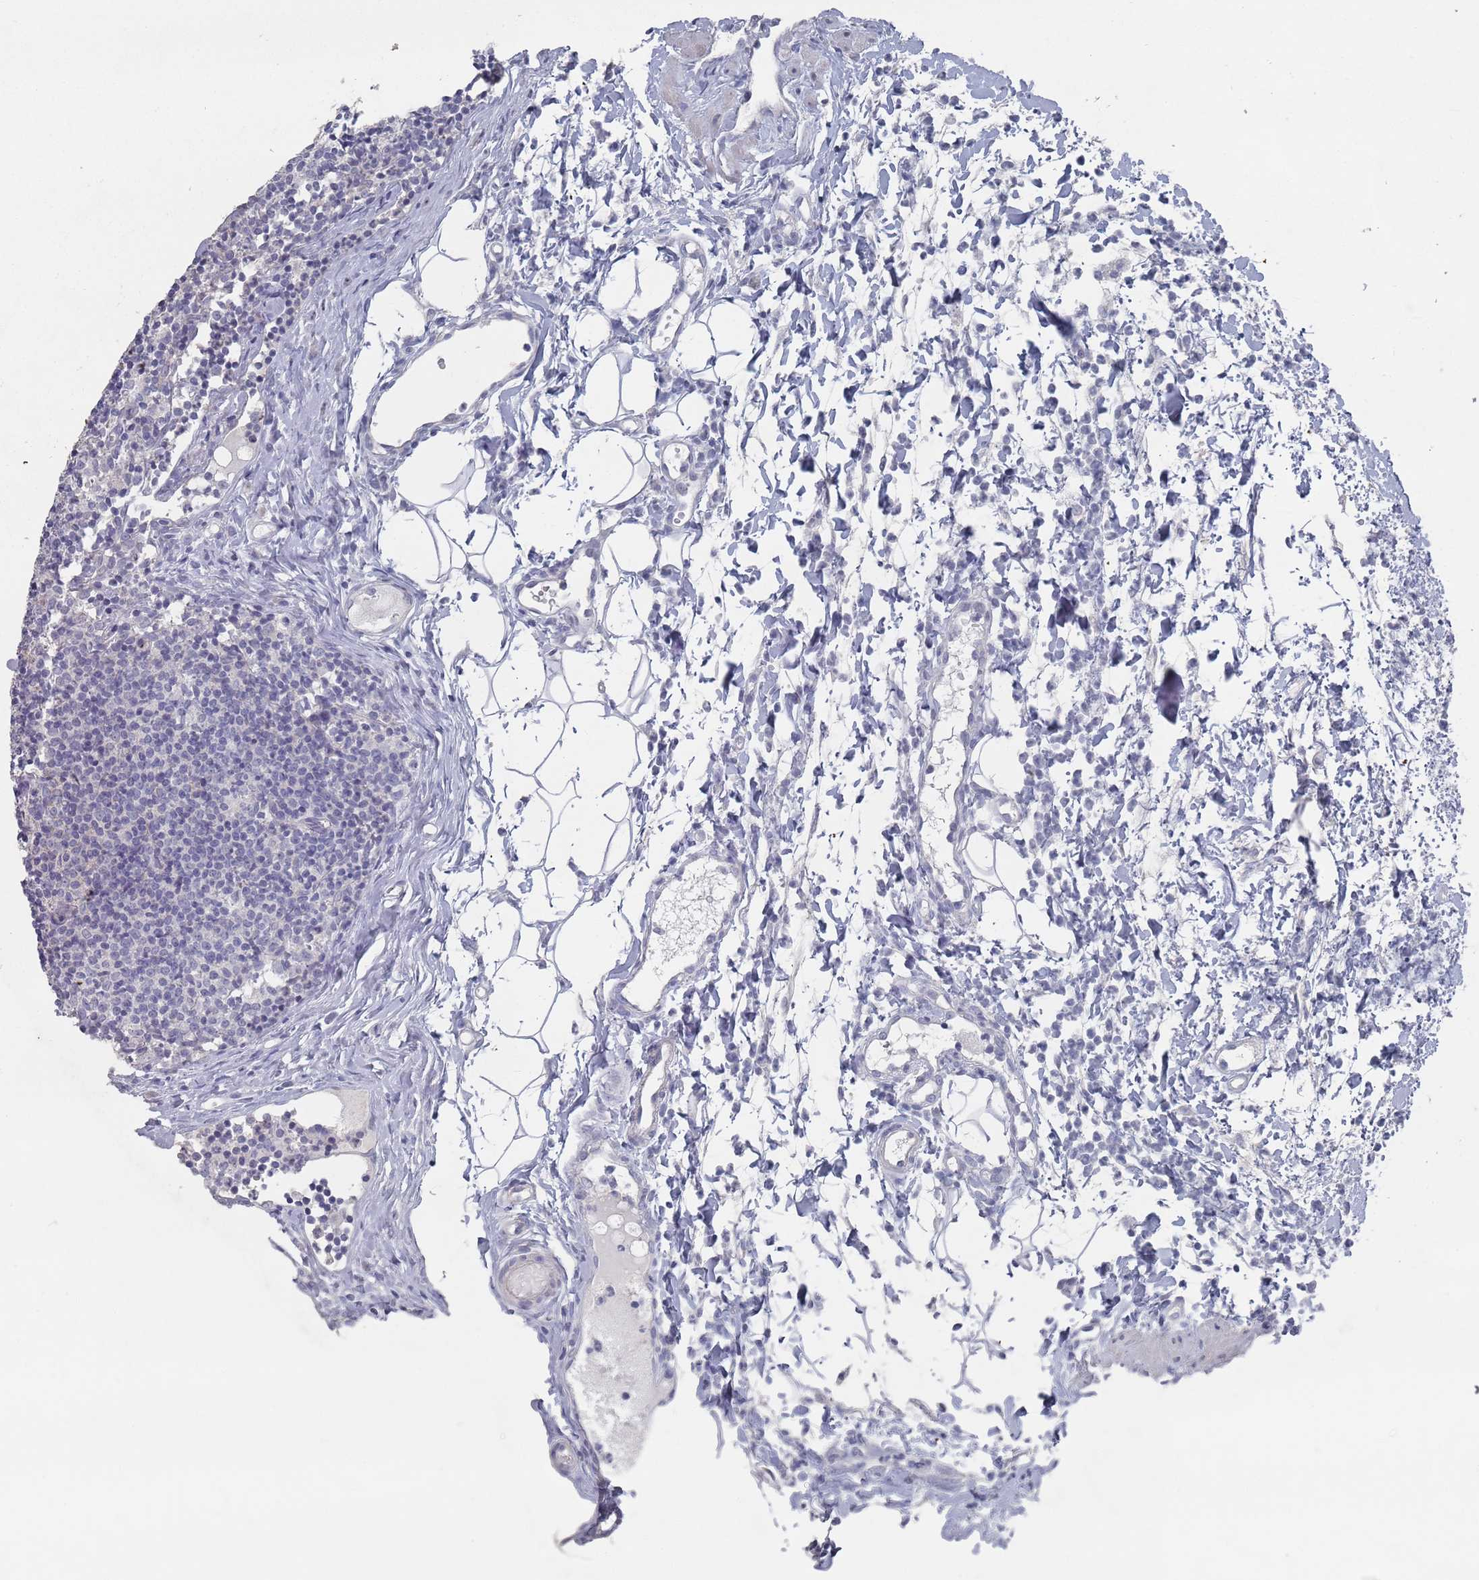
{"staining": {"intensity": "negative", "quantity": "none", "location": "none"}, "tissue": "lymph node", "cell_type": "Non-germinal center cells", "image_type": "normal", "snomed": [{"axis": "morphology", "description": "Normal tissue, NOS"}, {"axis": "topography", "description": "Lymph node"}], "caption": "This is a histopathology image of IHC staining of unremarkable lymph node, which shows no expression in non-germinal center cells.", "gene": "PROM2", "patient": {"sex": "female", "age": 37}}